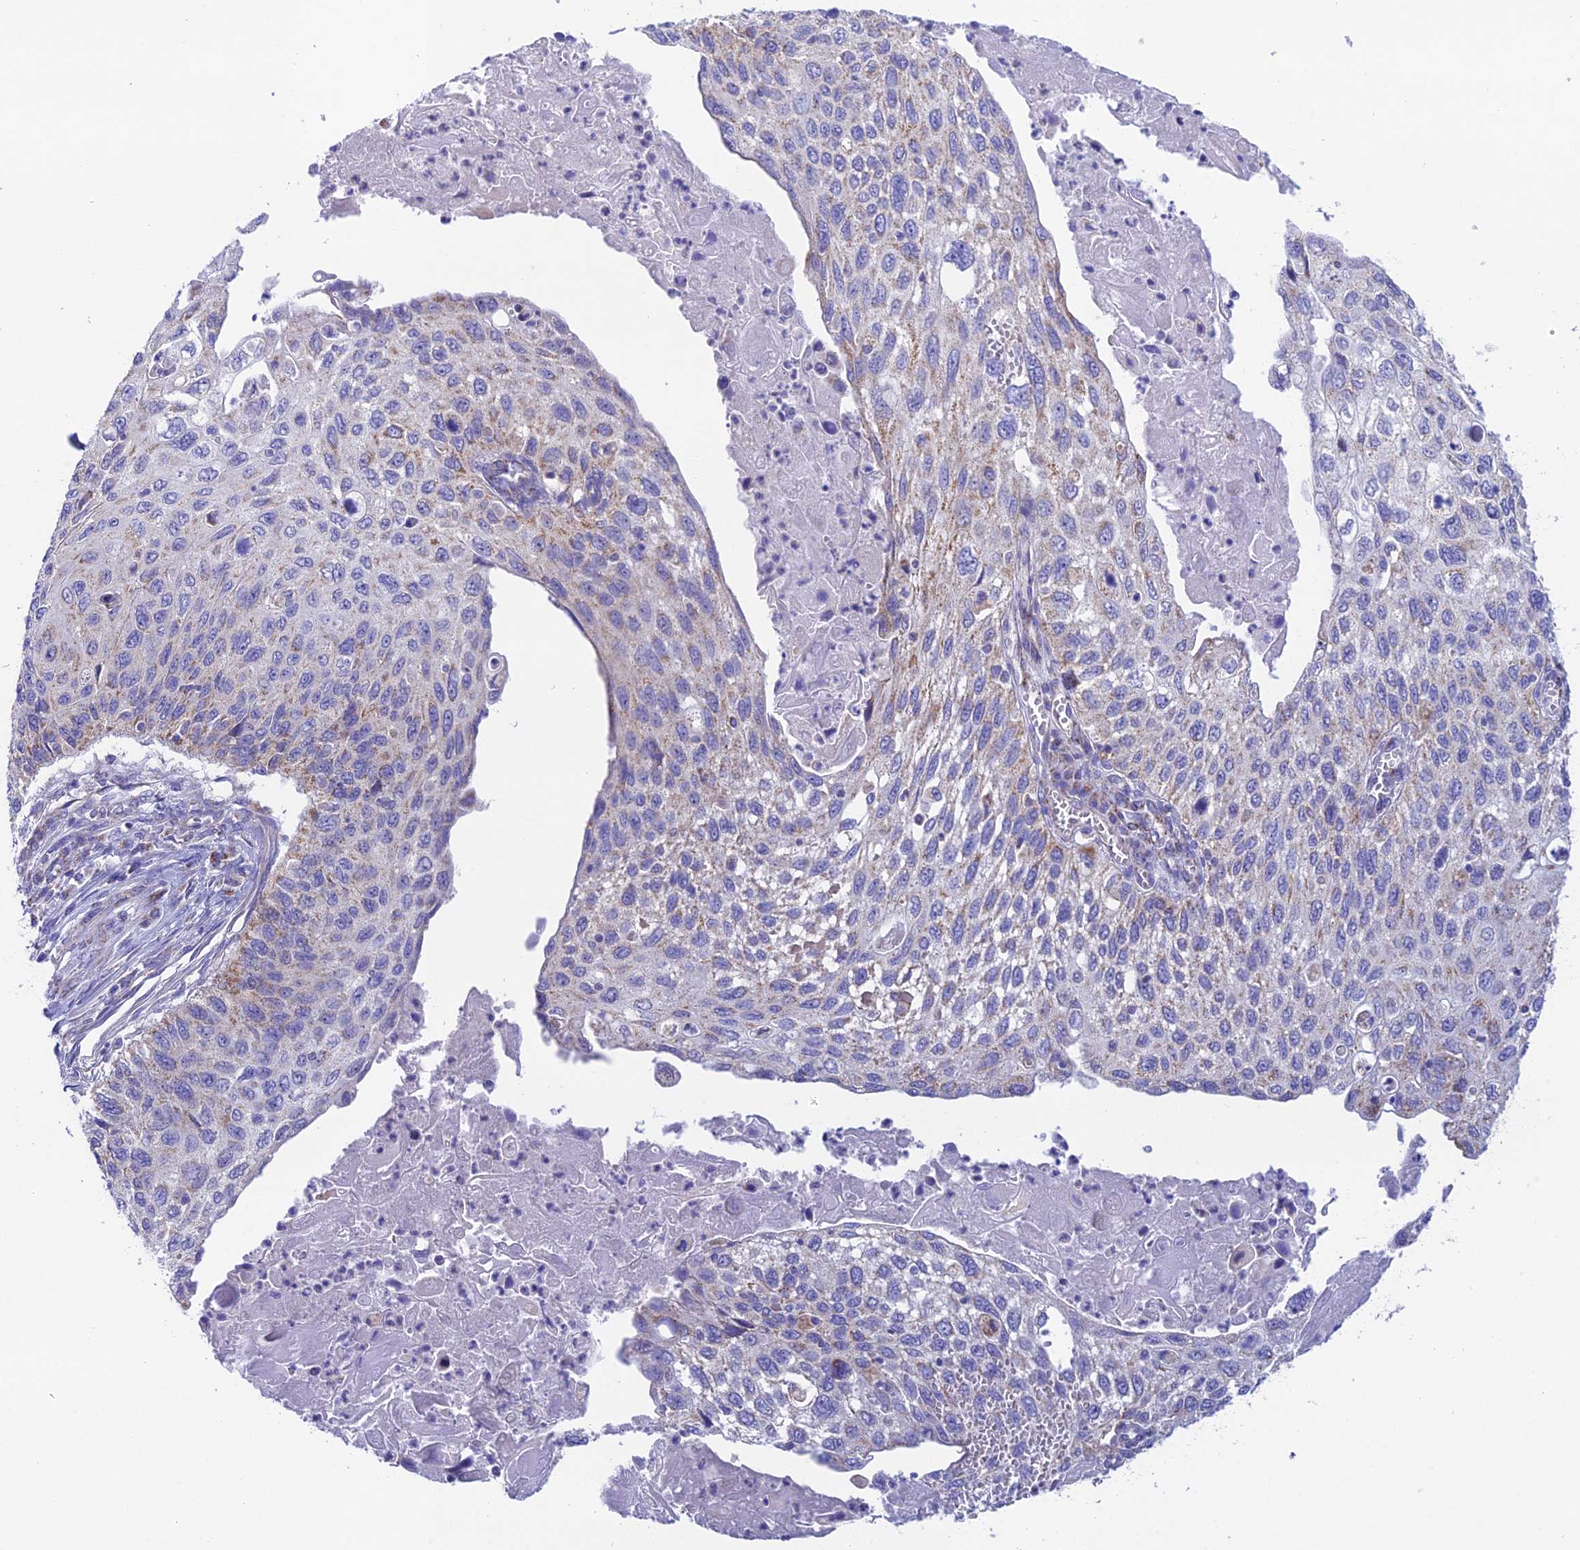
{"staining": {"intensity": "moderate", "quantity": "<25%", "location": "cytoplasmic/membranous"}, "tissue": "cervical cancer", "cell_type": "Tumor cells", "image_type": "cancer", "snomed": [{"axis": "morphology", "description": "Squamous cell carcinoma, NOS"}, {"axis": "topography", "description": "Cervix"}], "caption": "High-magnification brightfield microscopy of cervical squamous cell carcinoma stained with DAB (brown) and counterstained with hematoxylin (blue). tumor cells exhibit moderate cytoplasmic/membranous expression is present in about<25% of cells.", "gene": "HSDL2", "patient": {"sex": "female", "age": 70}}